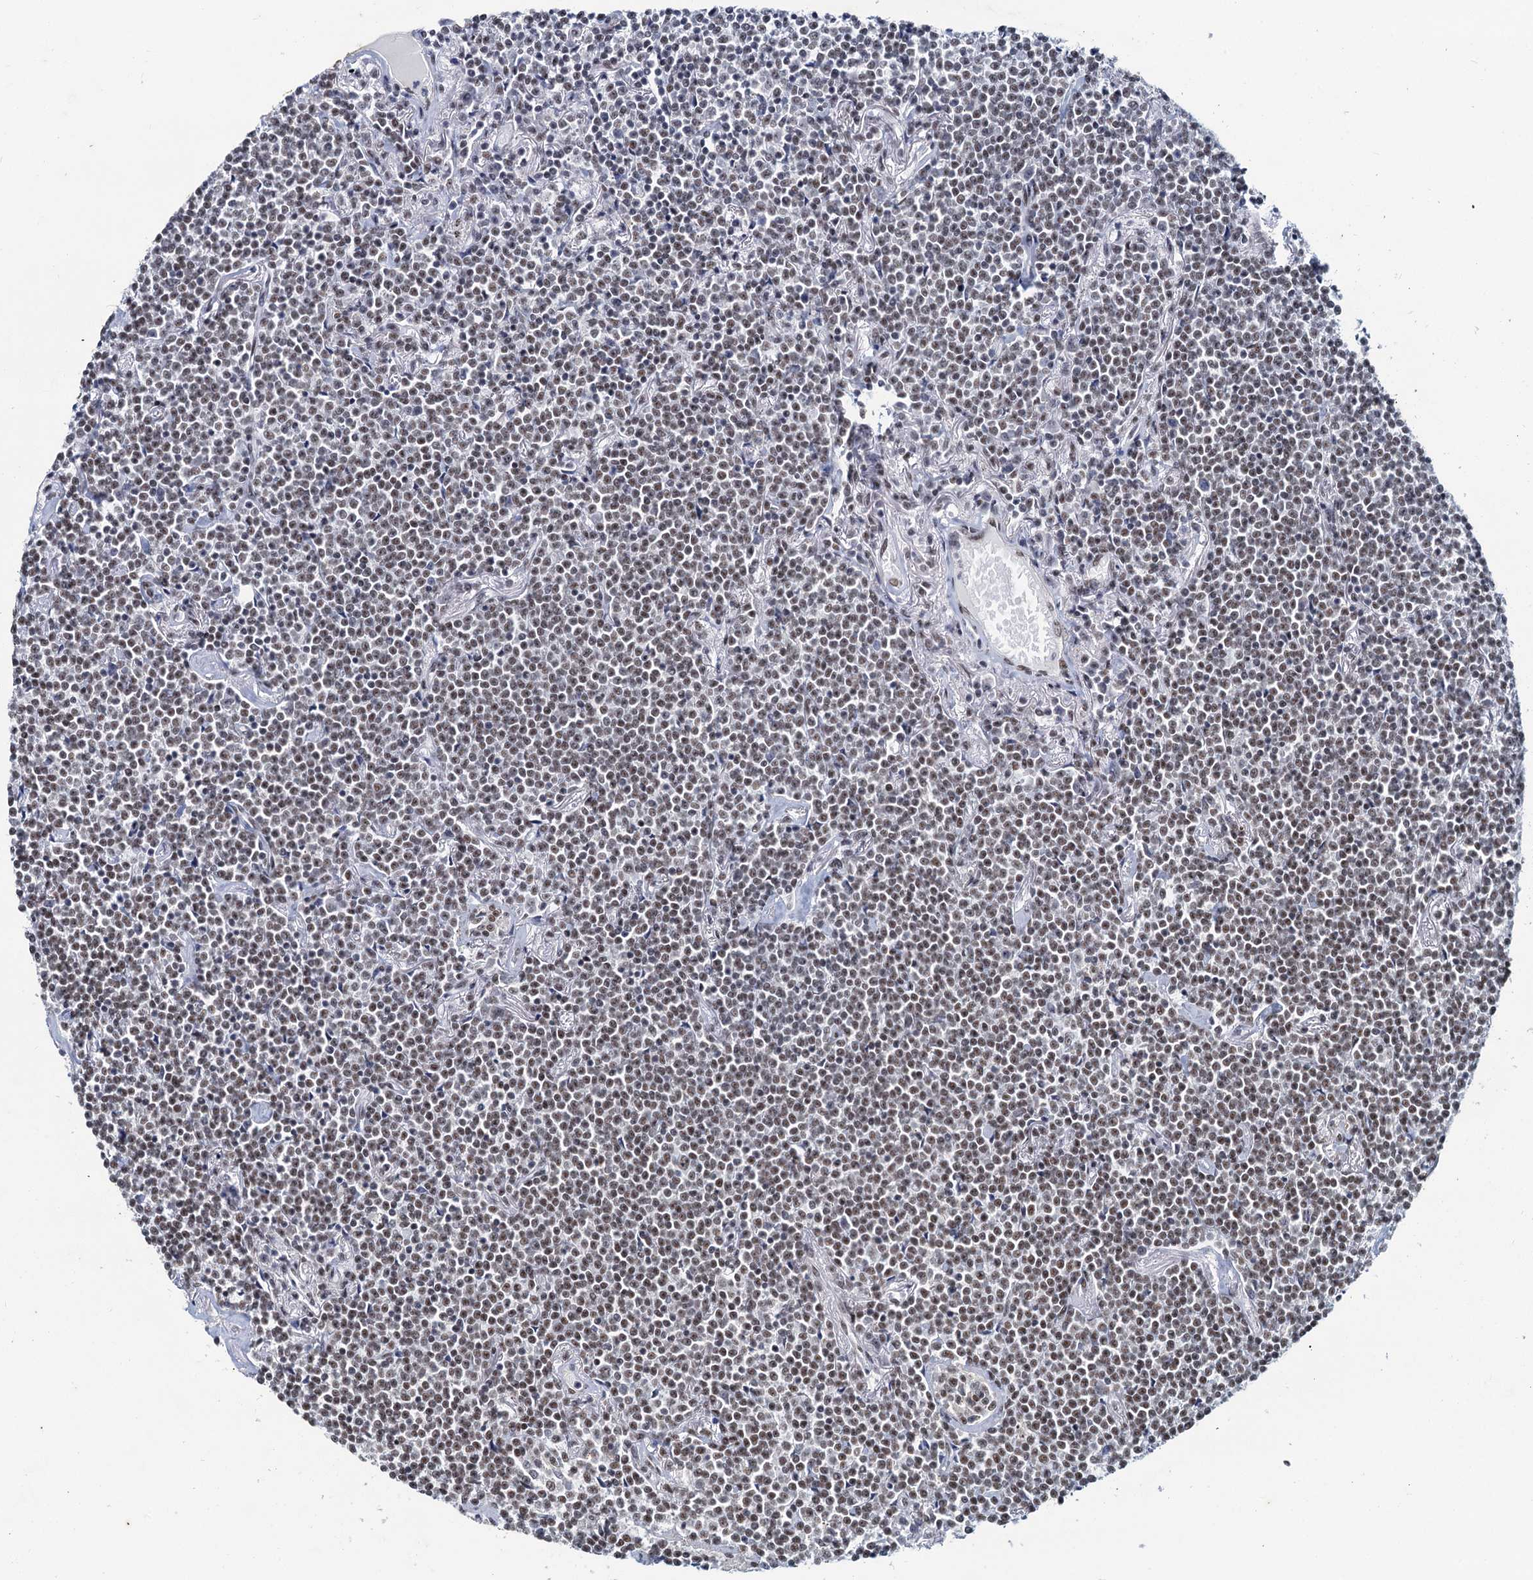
{"staining": {"intensity": "weak", "quantity": ">75%", "location": "nuclear"}, "tissue": "lymphoma", "cell_type": "Tumor cells", "image_type": "cancer", "snomed": [{"axis": "morphology", "description": "Malignant lymphoma, non-Hodgkin's type, Low grade"}, {"axis": "topography", "description": "Lung"}], "caption": "A low amount of weak nuclear positivity is present in about >75% of tumor cells in lymphoma tissue. (Stains: DAB (3,3'-diaminobenzidine) in brown, nuclei in blue, Microscopy: brightfield microscopy at high magnification).", "gene": "METTL14", "patient": {"sex": "female", "age": 71}}